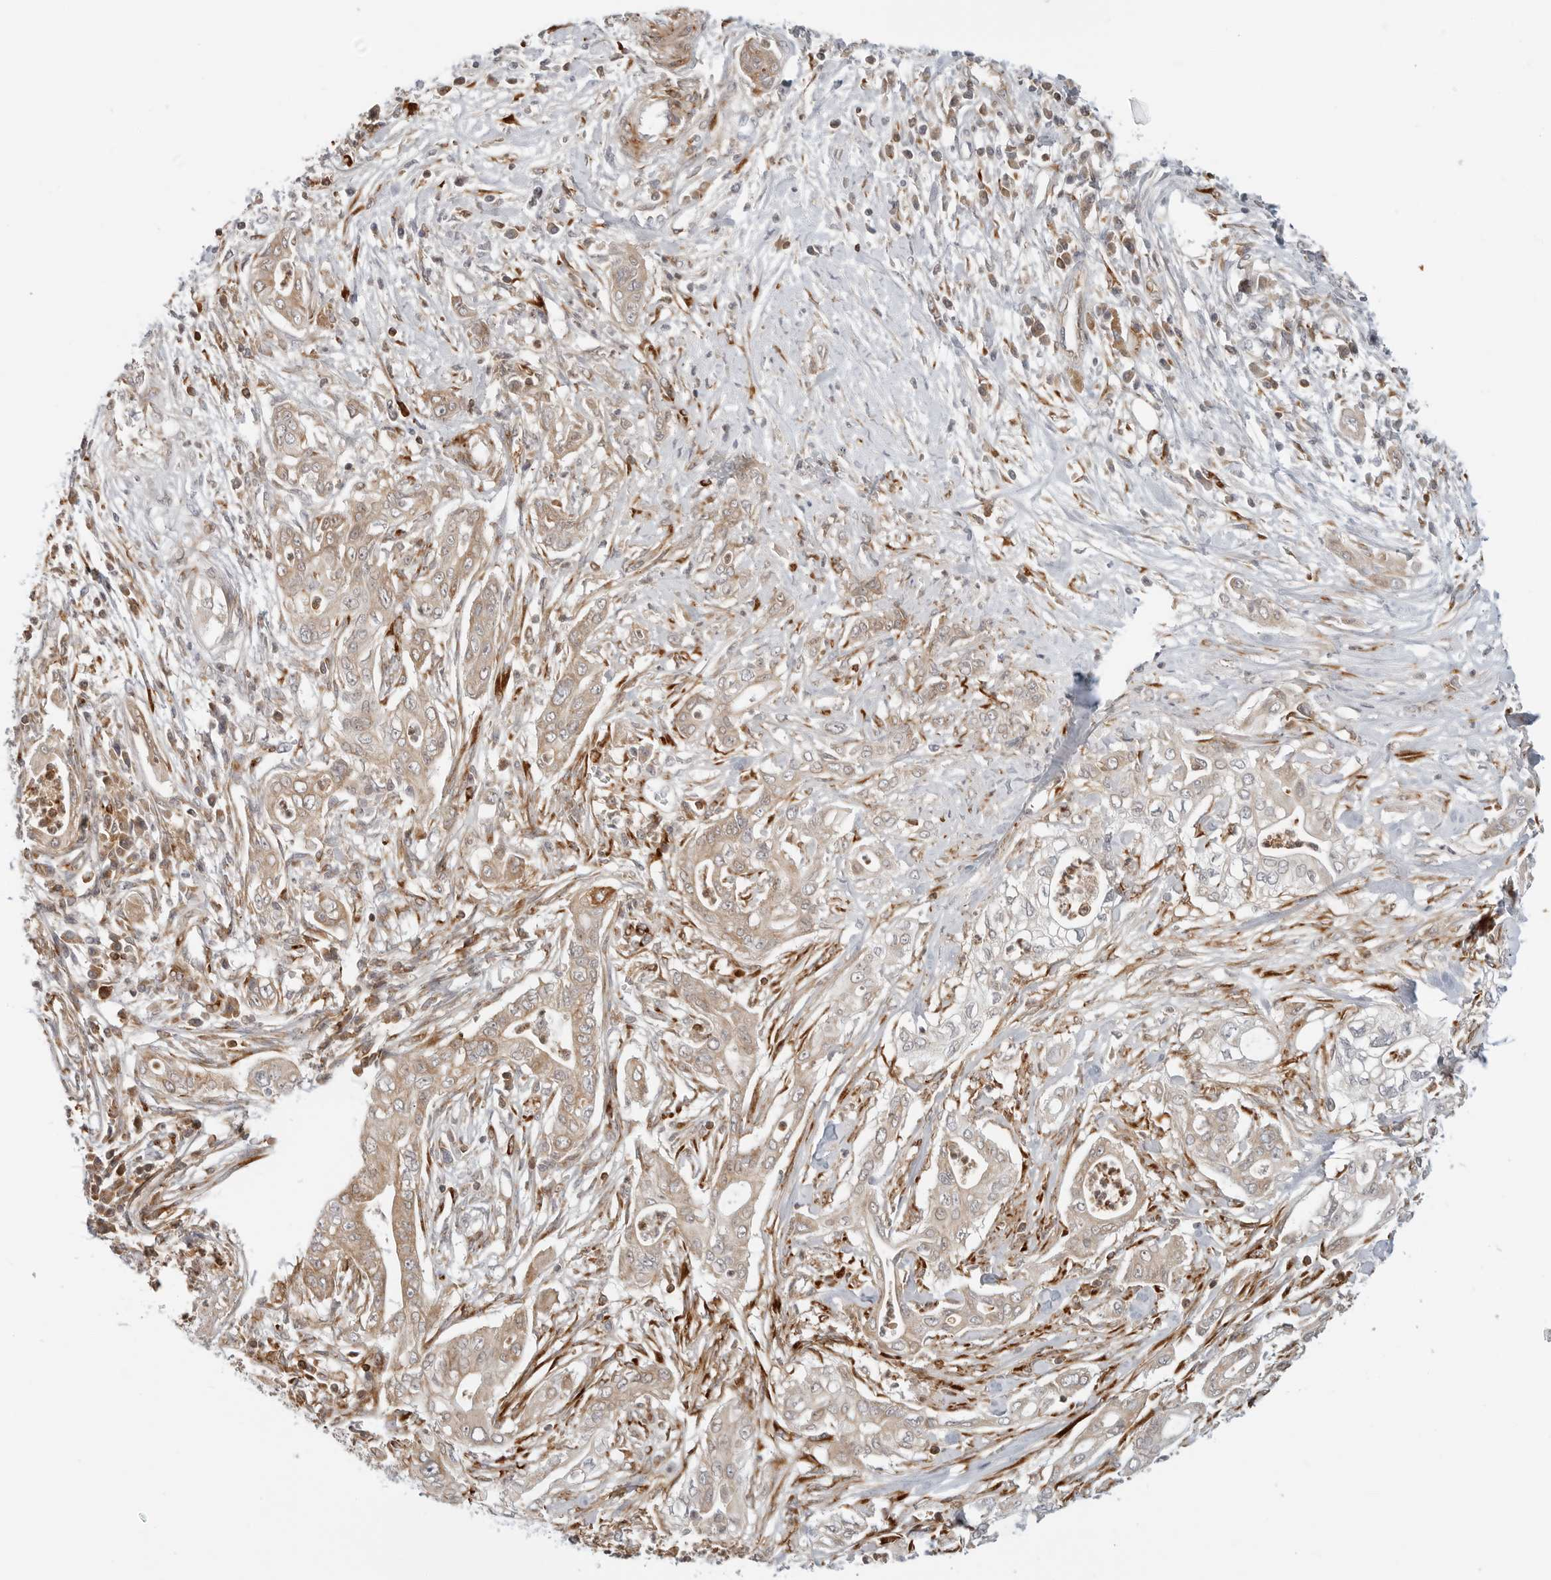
{"staining": {"intensity": "weak", "quantity": ">75%", "location": "cytoplasmic/membranous"}, "tissue": "pancreatic cancer", "cell_type": "Tumor cells", "image_type": "cancer", "snomed": [{"axis": "morphology", "description": "Adenocarcinoma, NOS"}, {"axis": "topography", "description": "Pancreas"}], "caption": "Immunohistochemical staining of adenocarcinoma (pancreatic) displays low levels of weak cytoplasmic/membranous staining in approximately >75% of tumor cells.", "gene": "C1QTNF1", "patient": {"sex": "male", "age": 58}}